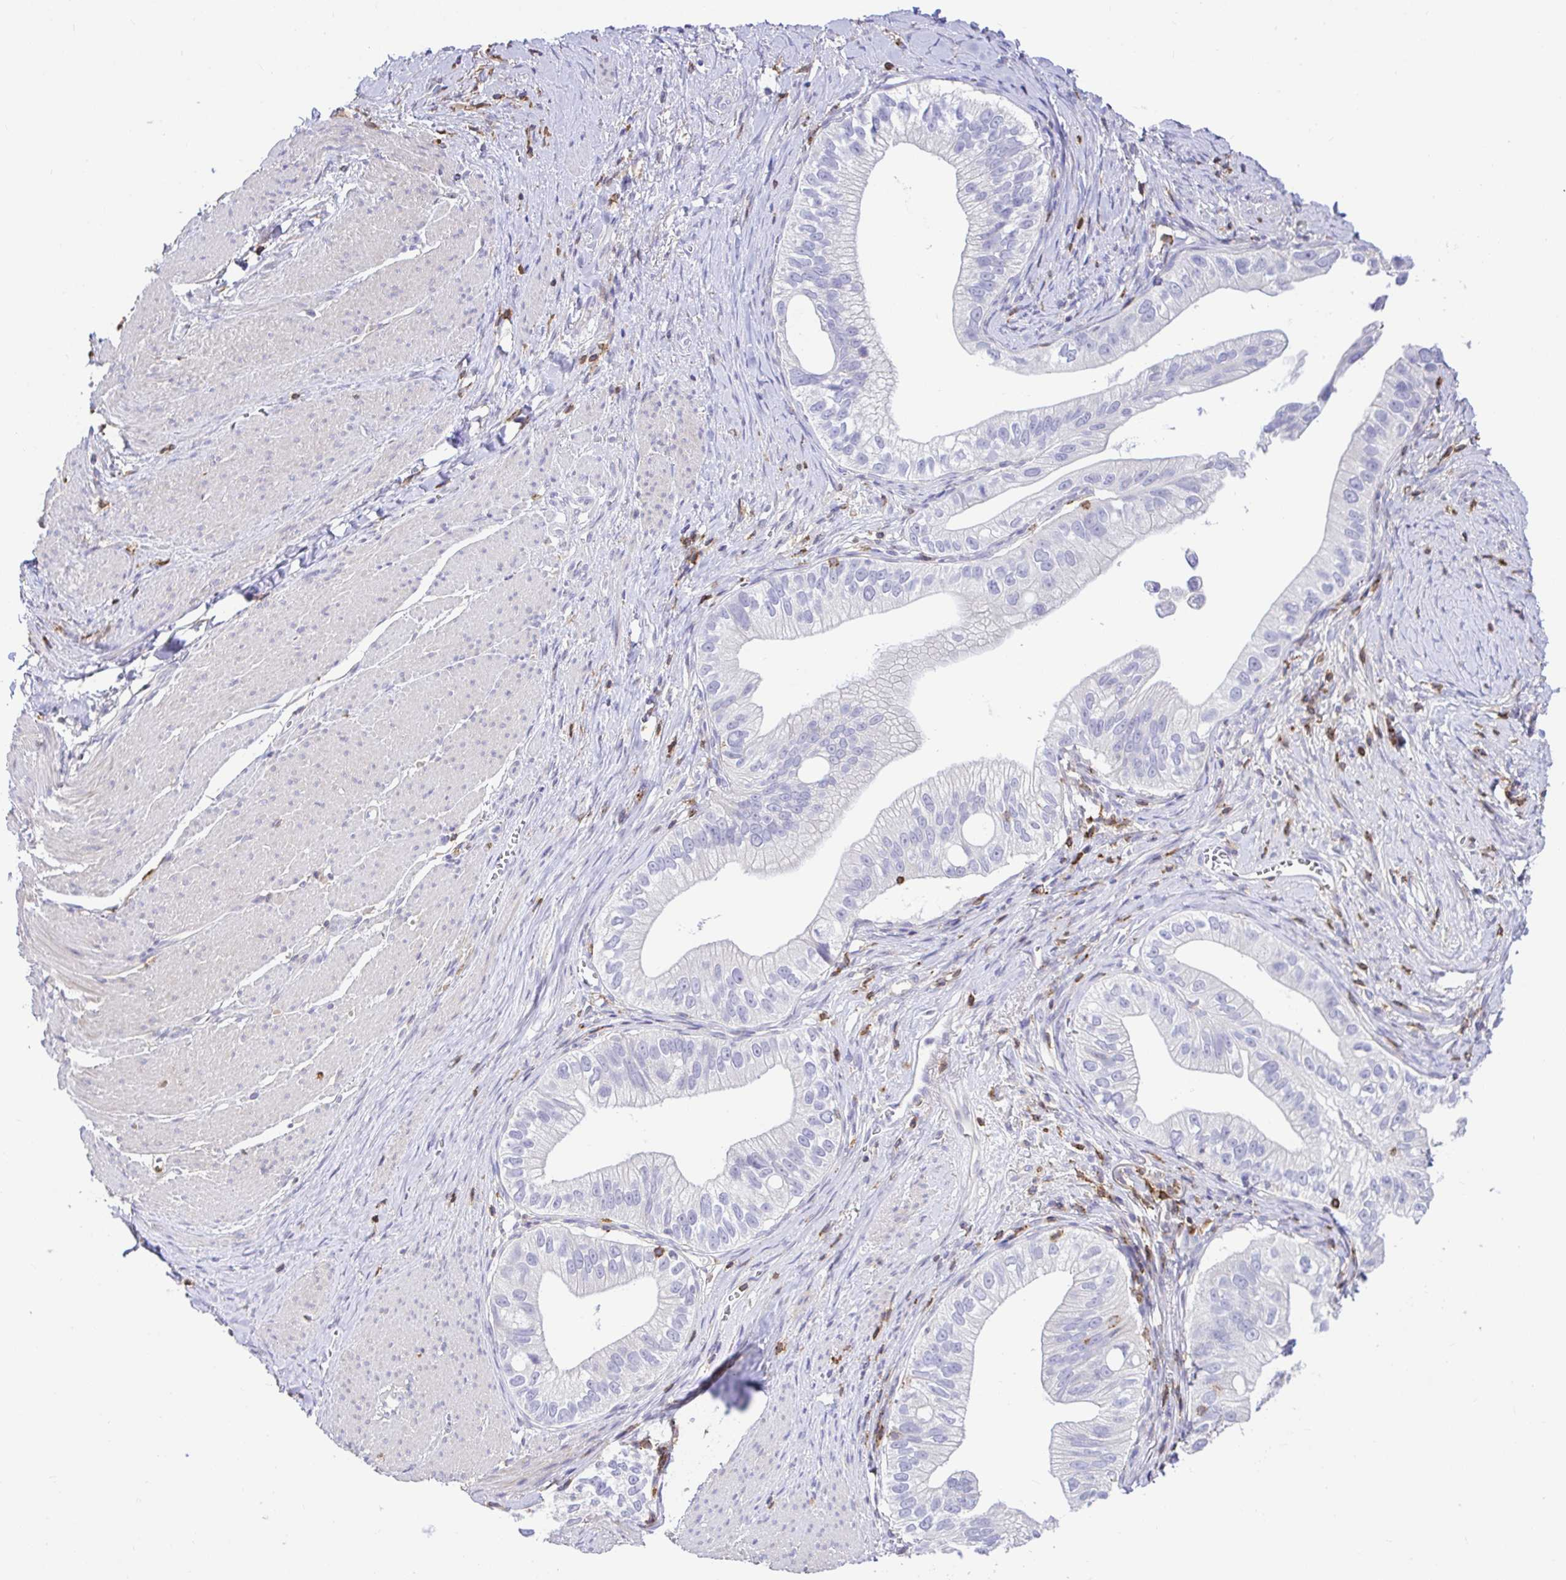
{"staining": {"intensity": "negative", "quantity": "none", "location": "none"}, "tissue": "pancreatic cancer", "cell_type": "Tumor cells", "image_type": "cancer", "snomed": [{"axis": "morphology", "description": "Adenocarcinoma, NOS"}, {"axis": "topography", "description": "Pancreas"}], "caption": "The histopathology image exhibits no significant staining in tumor cells of adenocarcinoma (pancreatic).", "gene": "SKAP1", "patient": {"sex": "male", "age": 70}}